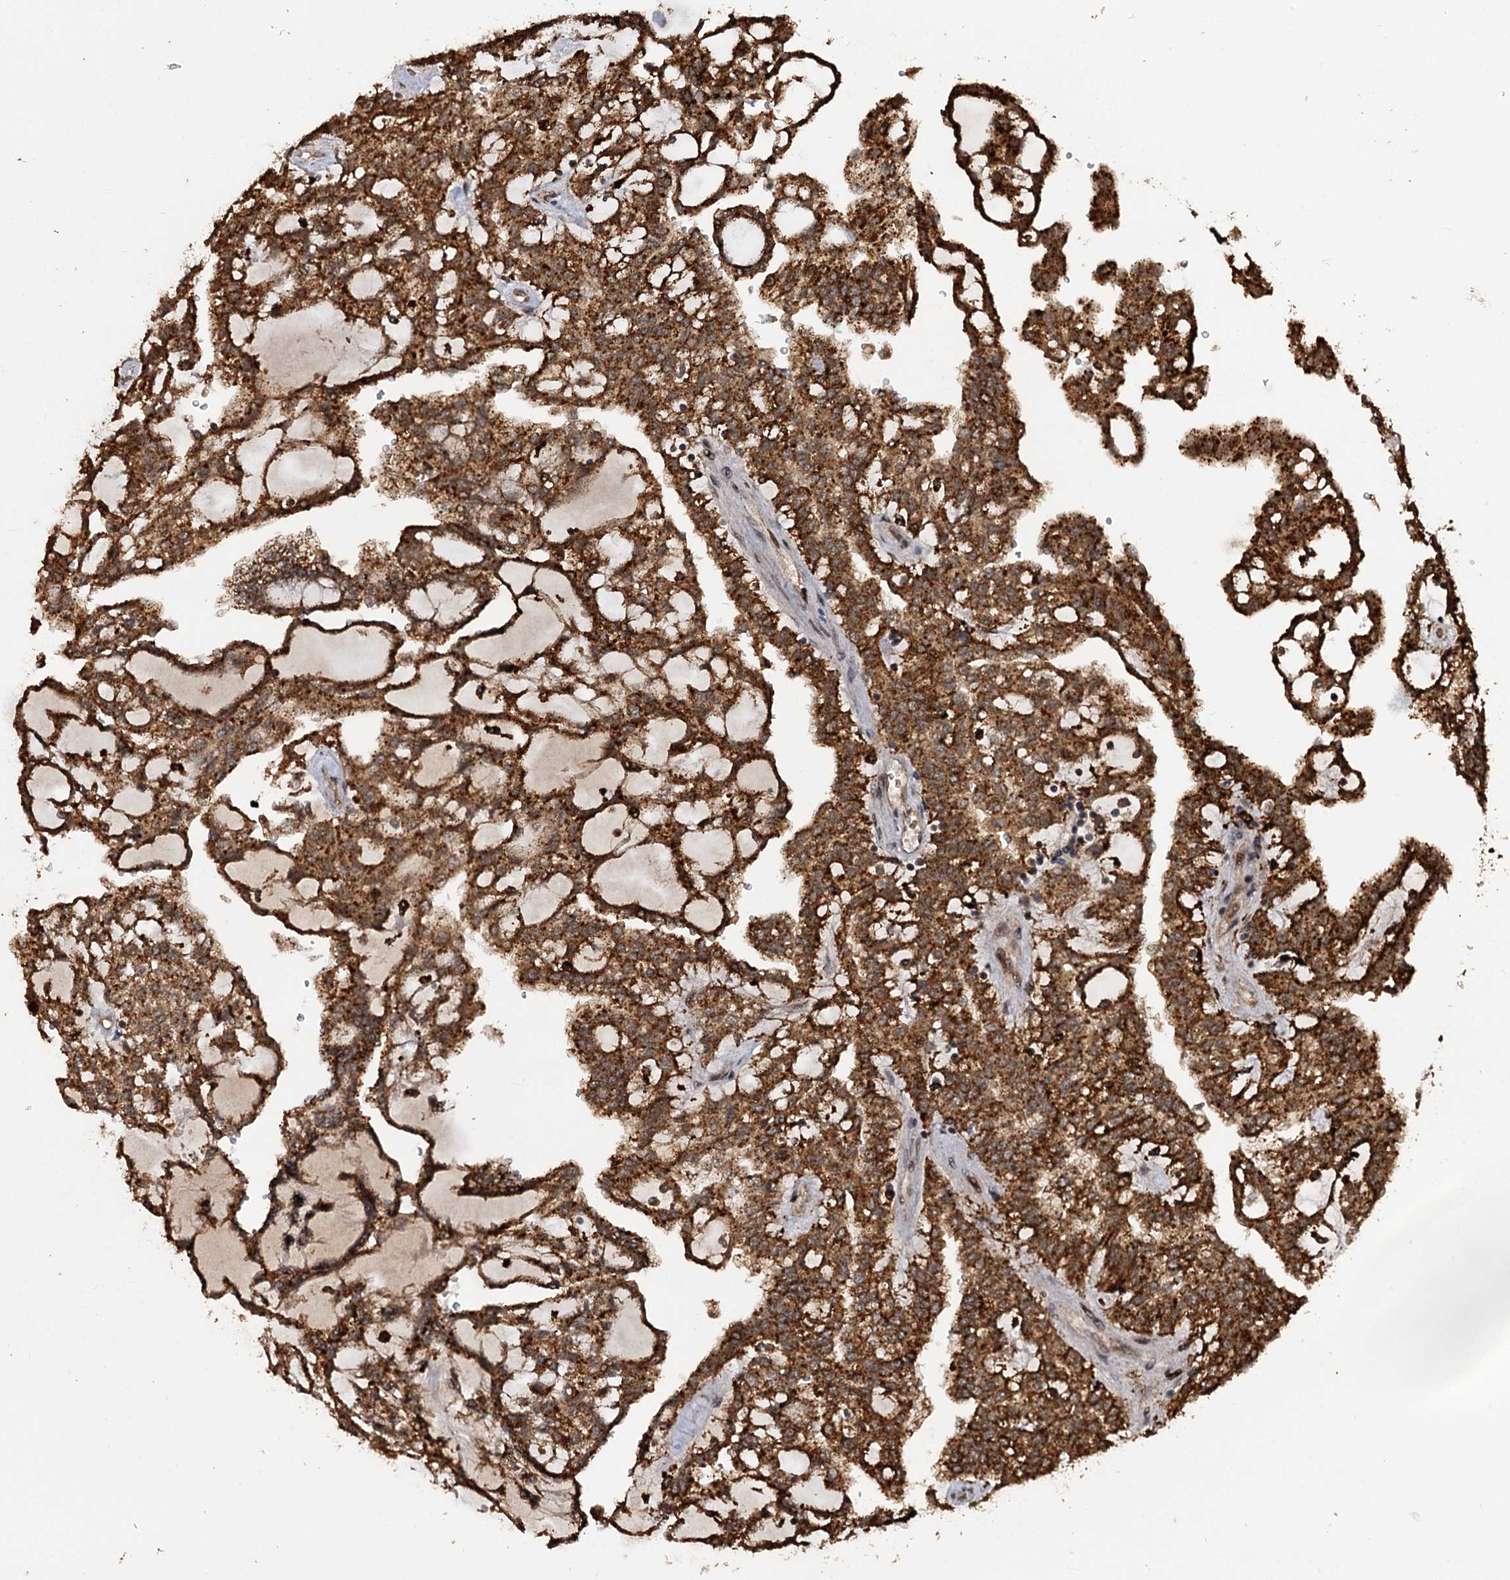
{"staining": {"intensity": "moderate", "quantity": ">75%", "location": "cytoplasmic/membranous"}, "tissue": "renal cancer", "cell_type": "Tumor cells", "image_type": "cancer", "snomed": [{"axis": "morphology", "description": "Adenocarcinoma, NOS"}, {"axis": "topography", "description": "Kidney"}], "caption": "Immunohistochemistry (IHC) image of renal cancer (adenocarcinoma) stained for a protein (brown), which displays medium levels of moderate cytoplasmic/membranous expression in about >75% of tumor cells.", "gene": "CEP192", "patient": {"sex": "male", "age": 63}}